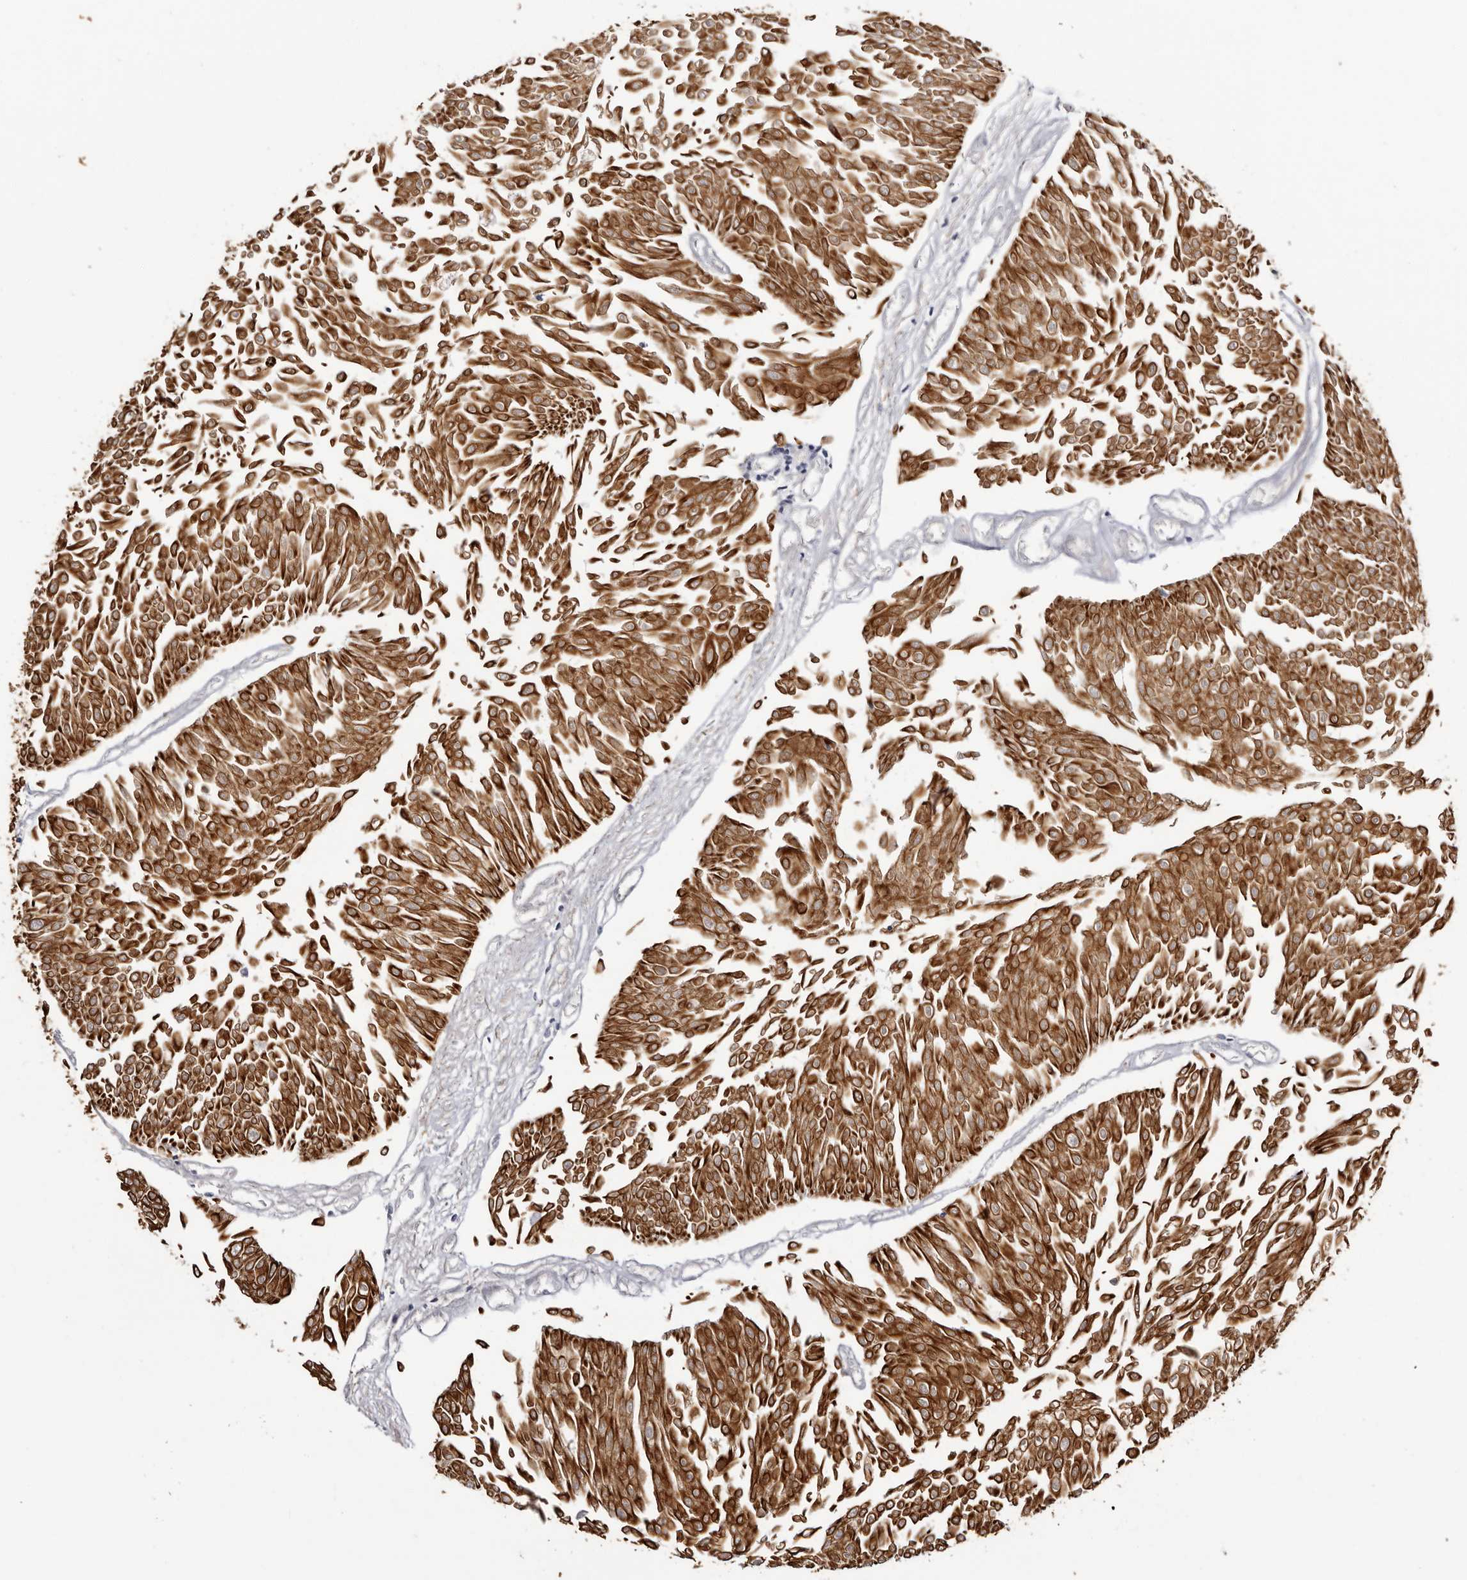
{"staining": {"intensity": "strong", "quantity": ">75%", "location": "cytoplasmic/membranous"}, "tissue": "urothelial cancer", "cell_type": "Tumor cells", "image_type": "cancer", "snomed": [{"axis": "morphology", "description": "Urothelial carcinoma, Low grade"}, {"axis": "topography", "description": "Urinary bladder"}], "caption": "Human urothelial carcinoma (low-grade) stained with a brown dye exhibits strong cytoplasmic/membranous positive positivity in about >75% of tumor cells.", "gene": "STK16", "patient": {"sex": "male", "age": 67}}